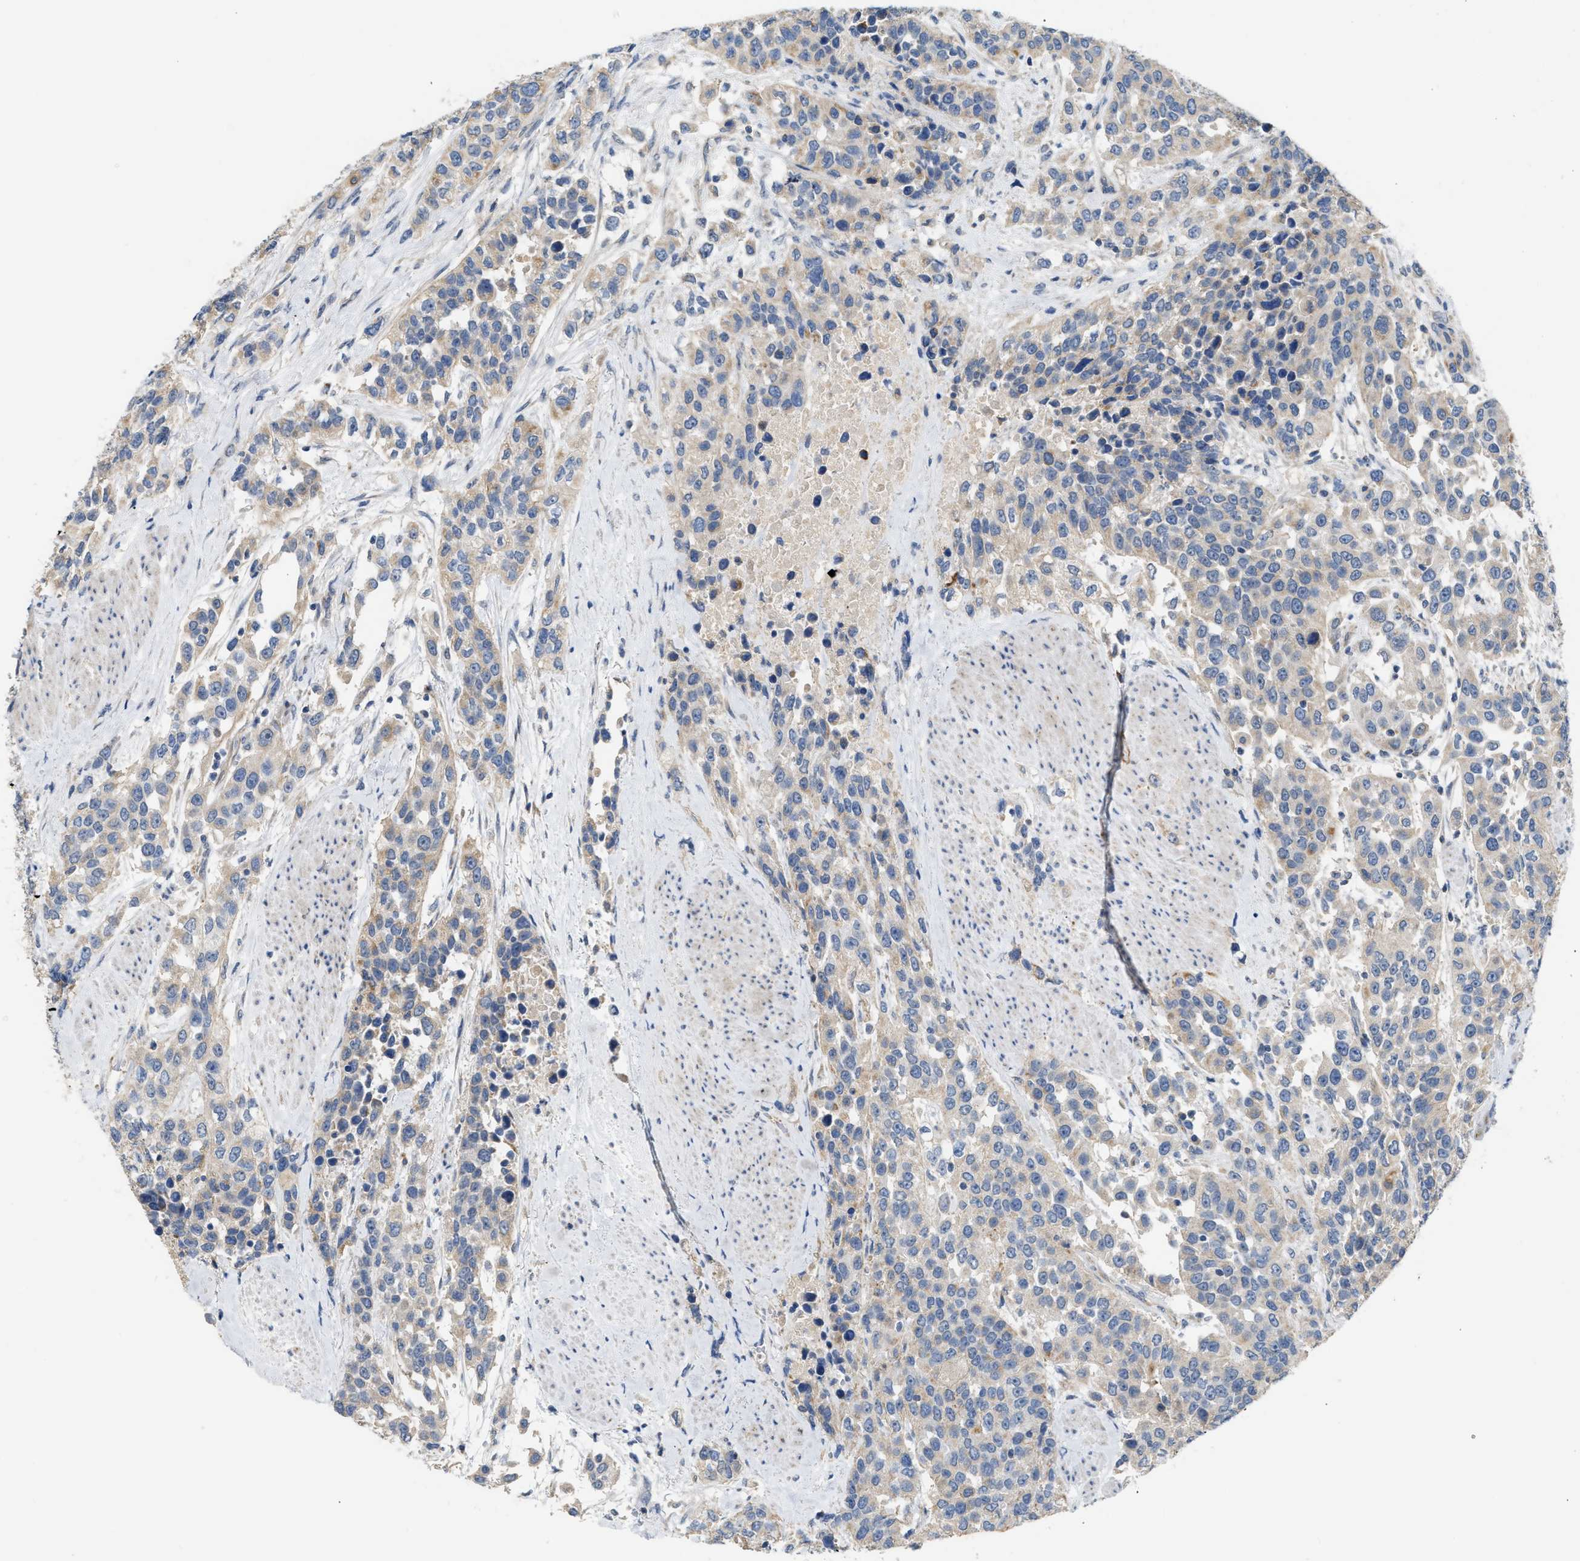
{"staining": {"intensity": "negative", "quantity": "none", "location": "none"}, "tissue": "urothelial cancer", "cell_type": "Tumor cells", "image_type": "cancer", "snomed": [{"axis": "morphology", "description": "Urothelial carcinoma, High grade"}, {"axis": "topography", "description": "Urinary bladder"}], "caption": "This photomicrograph is of high-grade urothelial carcinoma stained with IHC to label a protein in brown with the nuclei are counter-stained blue. There is no staining in tumor cells. The staining is performed using DAB brown chromogen with nuclei counter-stained in using hematoxylin.", "gene": "DHX58", "patient": {"sex": "female", "age": 80}}